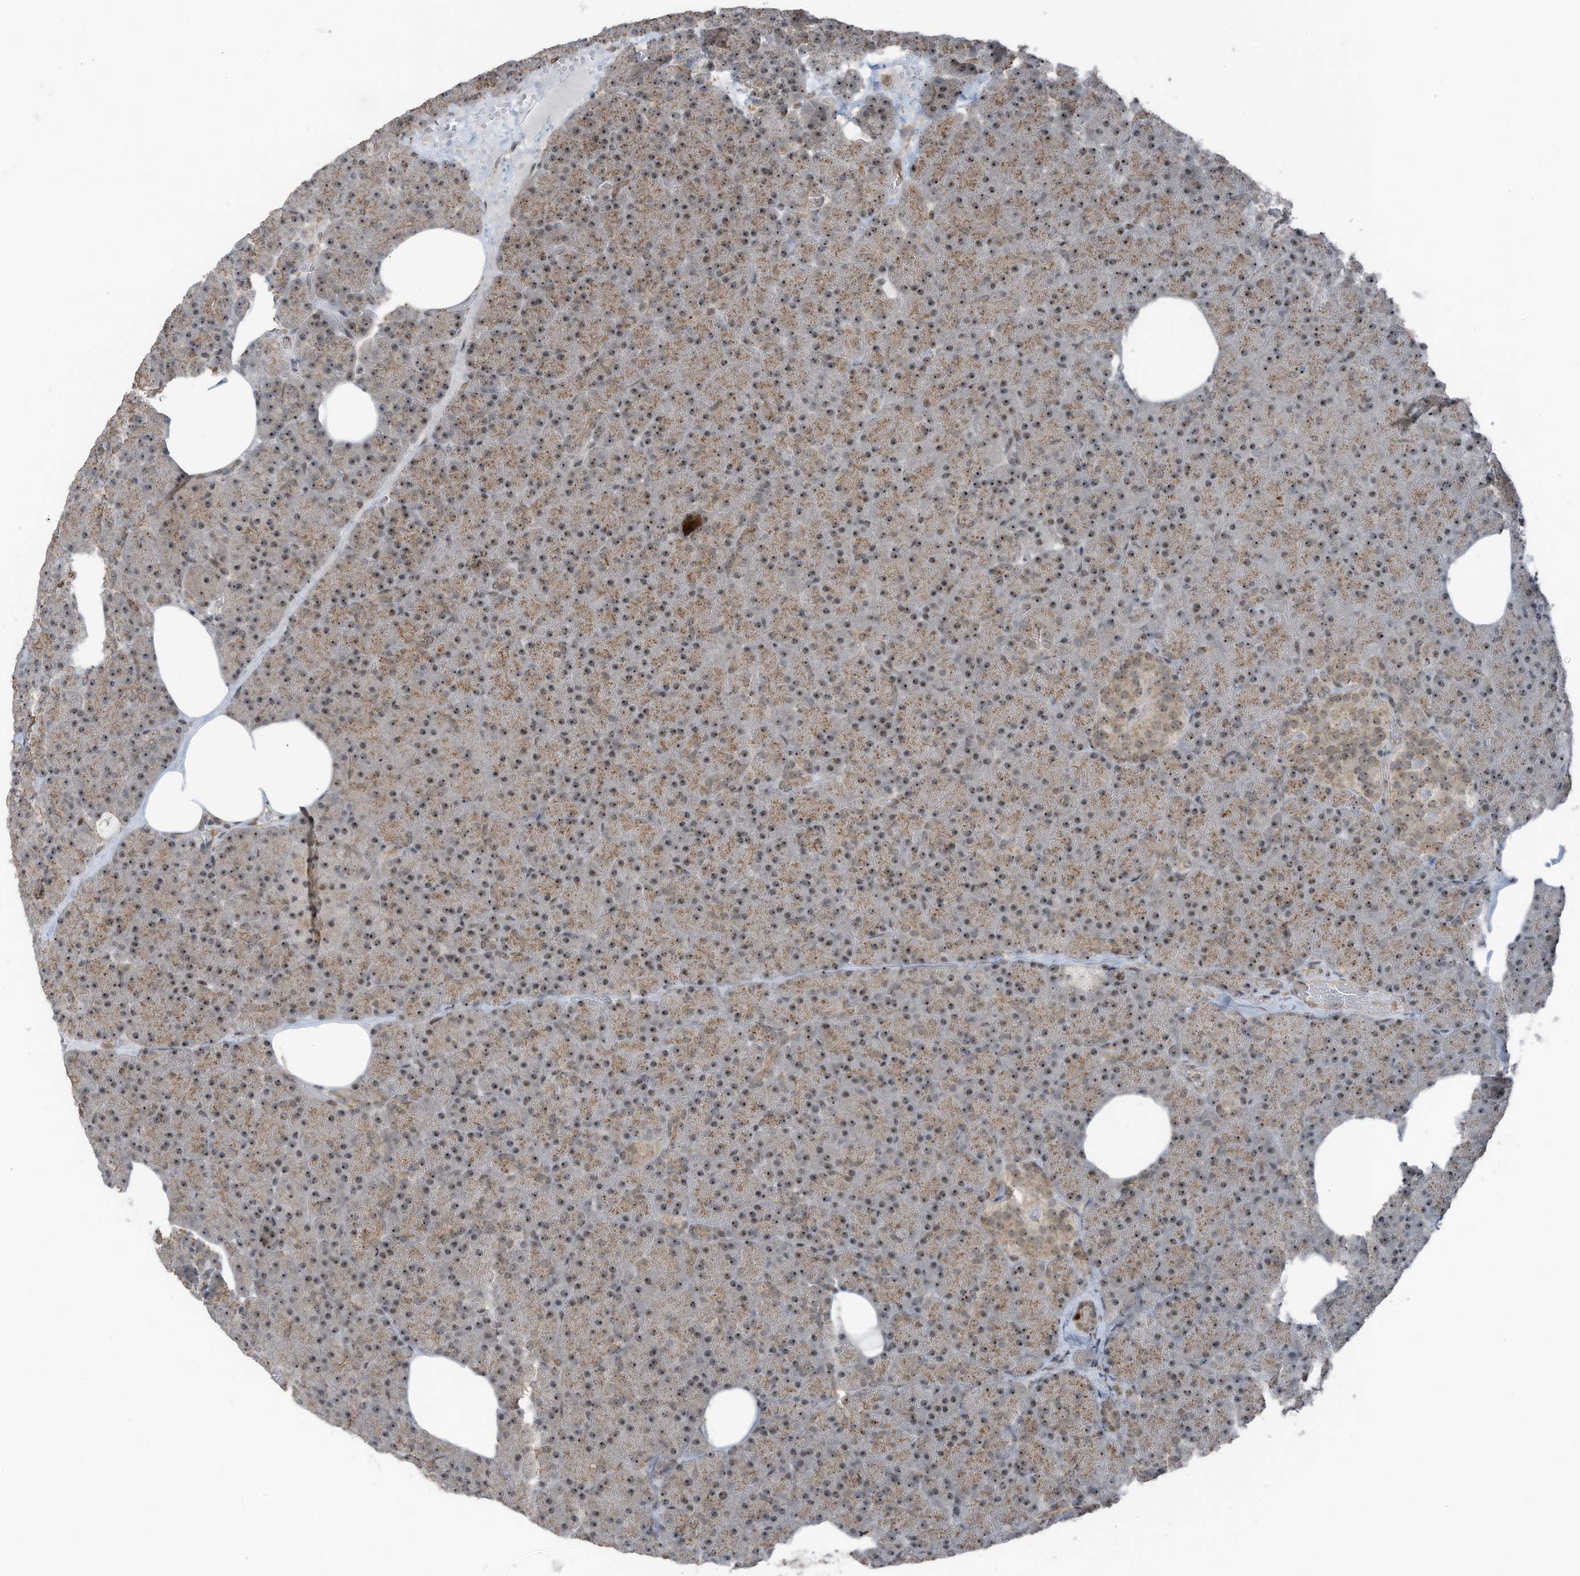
{"staining": {"intensity": "moderate", "quantity": ">75%", "location": "cytoplasmic/membranous,nuclear"}, "tissue": "pancreas", "cell_type": "Exocrine glandular cells", "image_type": "normal", "snomed": [{"axis": "morphology", "description": "Normal tissue, NOS"}, {"axis": "morphology", "description": "Carcinoid, malignant, NOS"}, {"axis": "topography", "description": "Pancreas"}], "caption": "Immunohistochemical staining of normal human pancreas reveals medium levels of moderate cytoplasmic/membranous,nuclear positivity in about >75% of exocrine glandular cells. The protein of interest is stained brown, and the nuclei are stained in blue (DAB IHC with brightfield microscopy, high magnification).", "gene": "UTP3", "patient": {"sex": "female", "age": 35}}